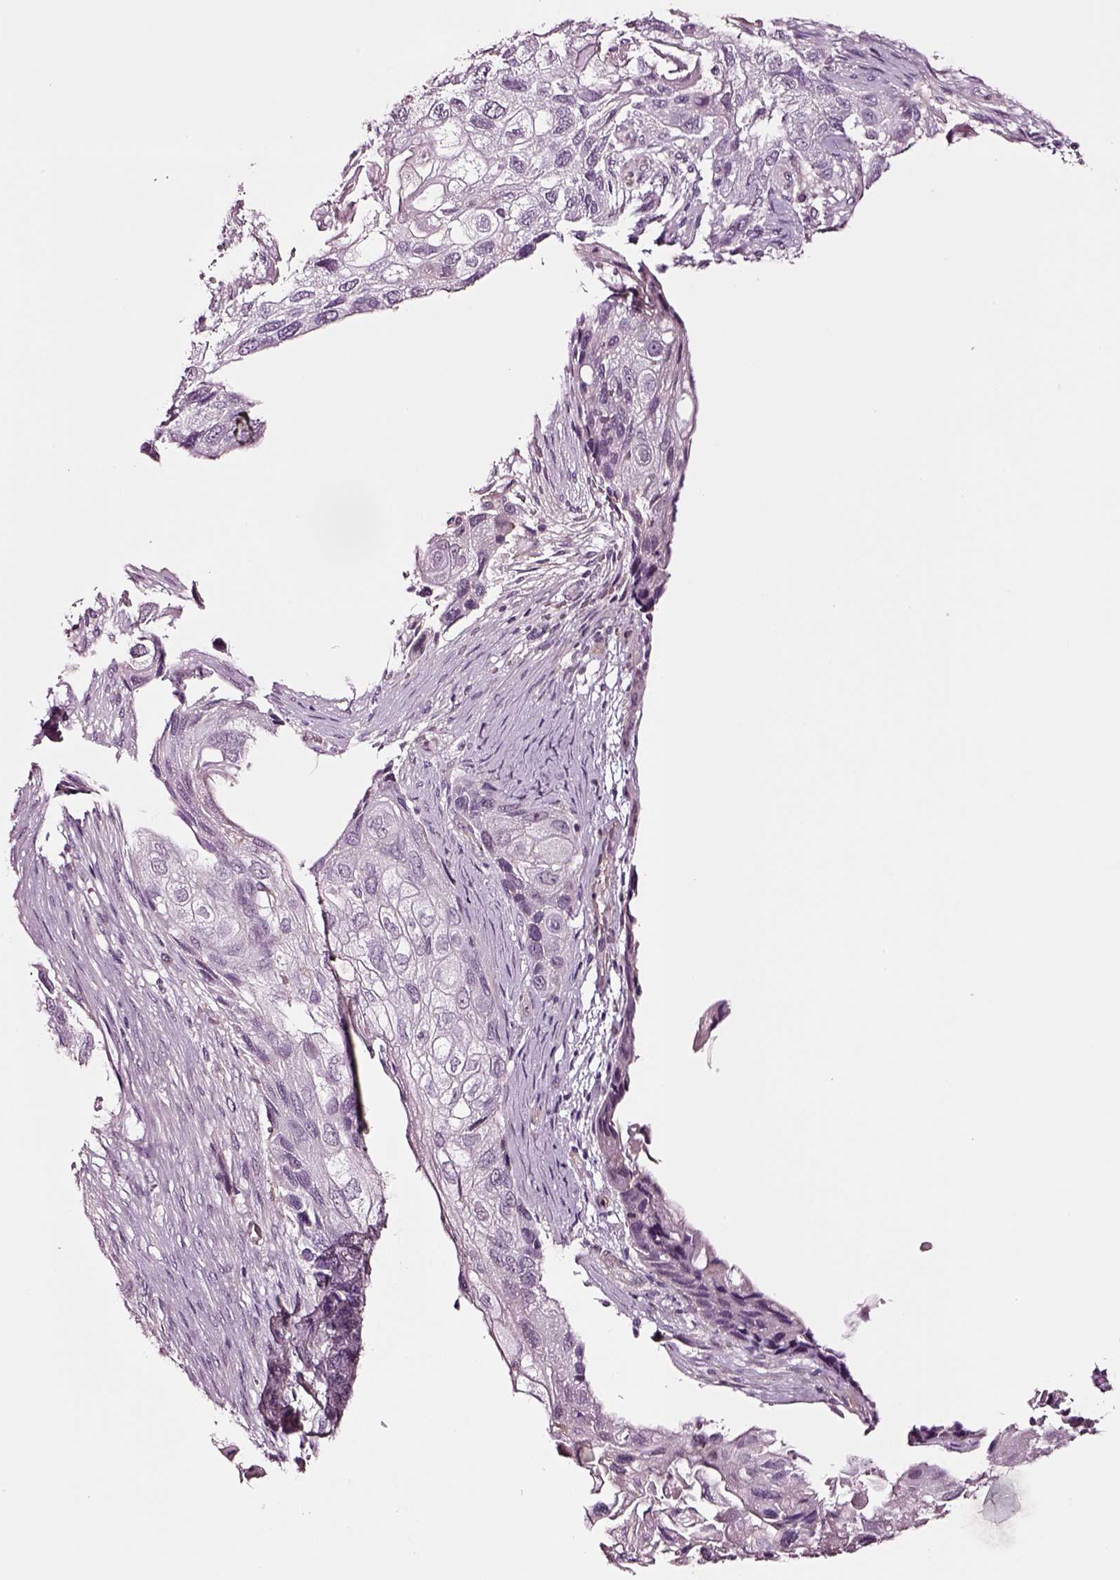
{"staining": {"intensity": "negative", "quantity": "none", "location": "none"}, "tissue": "lung cancer", "cell_type": "Tumor cells", "image_type": "cancer", "snomed": [{"axis": "morphology", "description": "Squamous cell carcinoma, NOS"}, {"axis": "topography", "description": "Lung"}], "caption": "IHC photomicrograph of neoplastic tissue: lung cancer stained with DAB displays no significant protein expression in tumor cells.", "gene": "SOX10", "patient": {"sex": "male", "age": 69}}